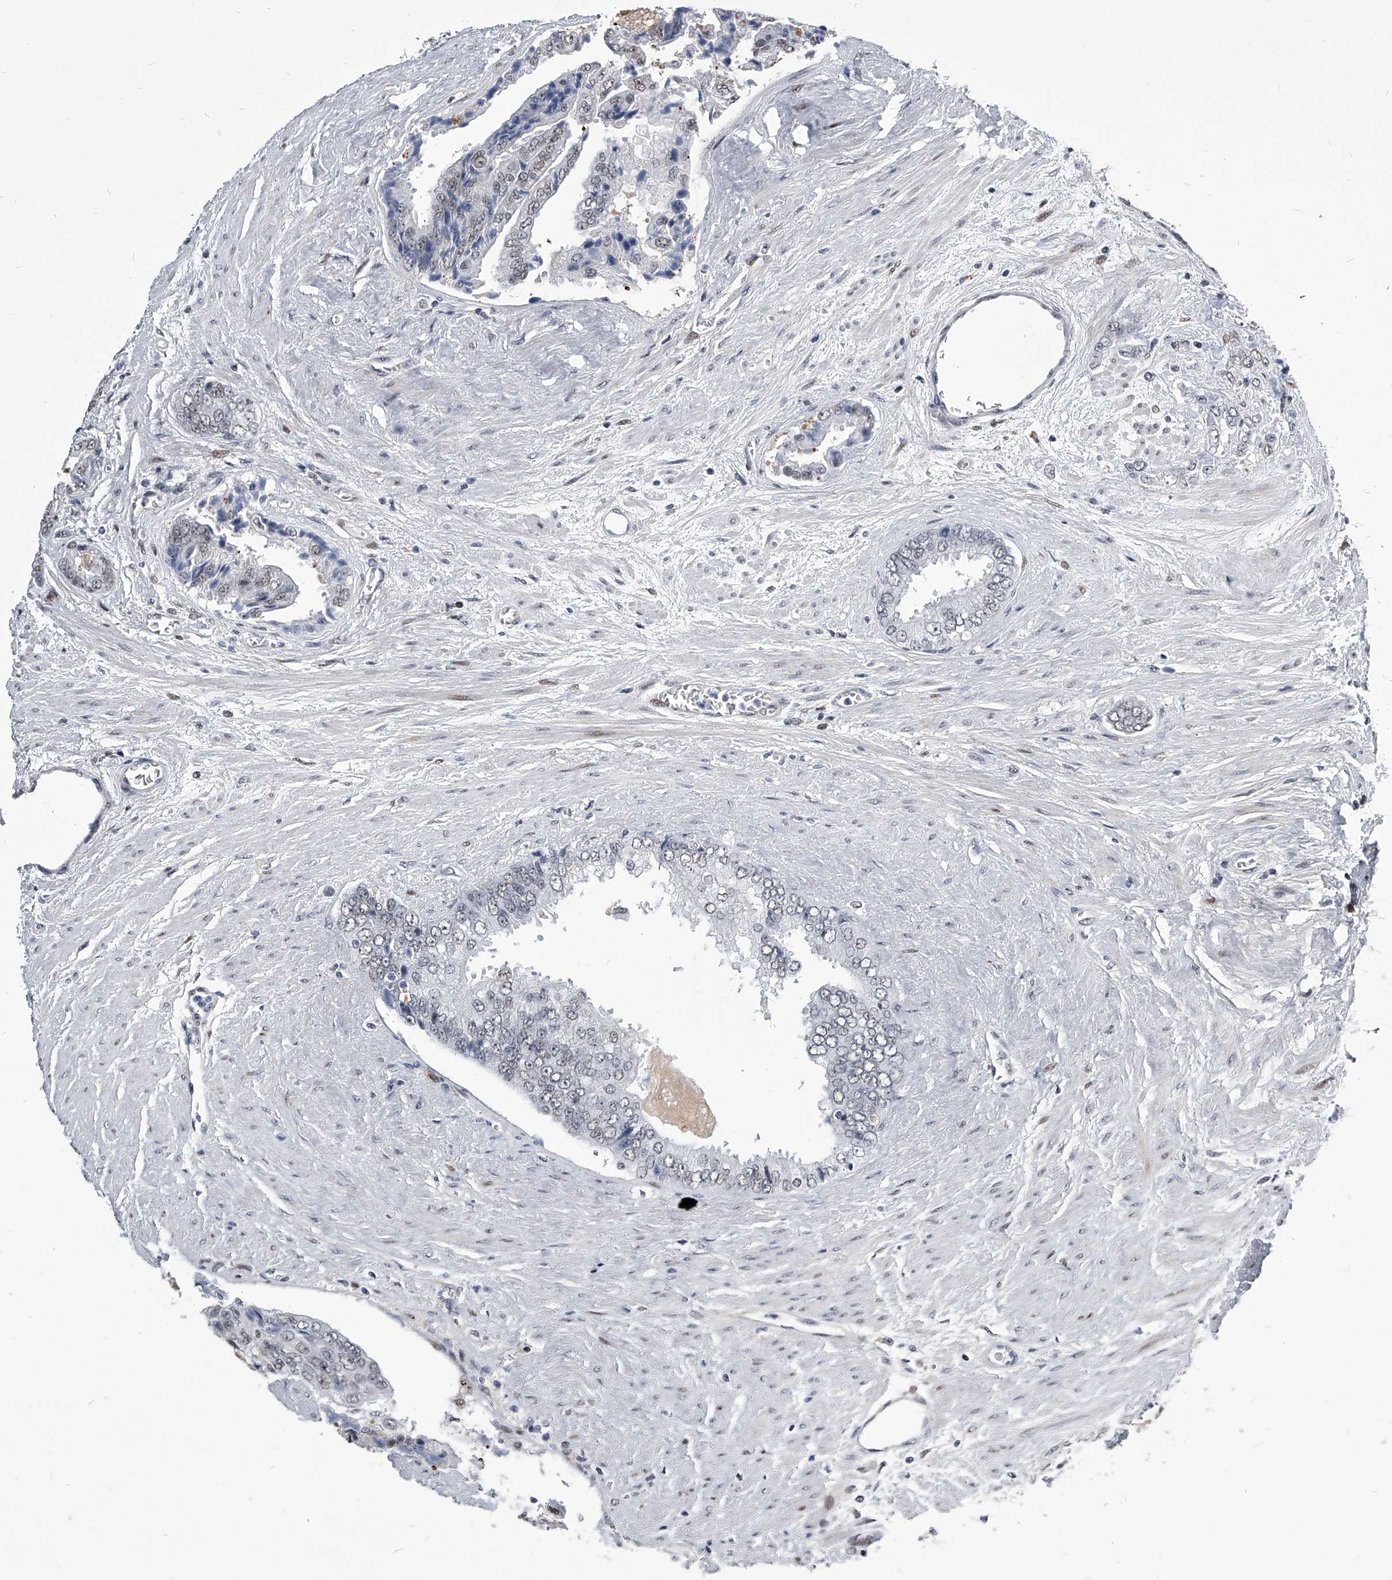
{"staining": {"intensity": "negative", "quantity": "none", "location": "none"}, "tissue": "prostate cancer", "cell_type": "Tumor cells", "image_type": "cancer", "snomed": [{"axis": "morphology", "description": "Adenocarcinoma, High grade"}, {"axis": "topography", "description": "Prostate"}], "caption": "This is a photomicrograph of immunohistochemistry (IHC) staining of prostate cancer, which shows no staining in tumor cells.", "gene": "CMTR1", "patient": {"sex": "male", "age": 58}}